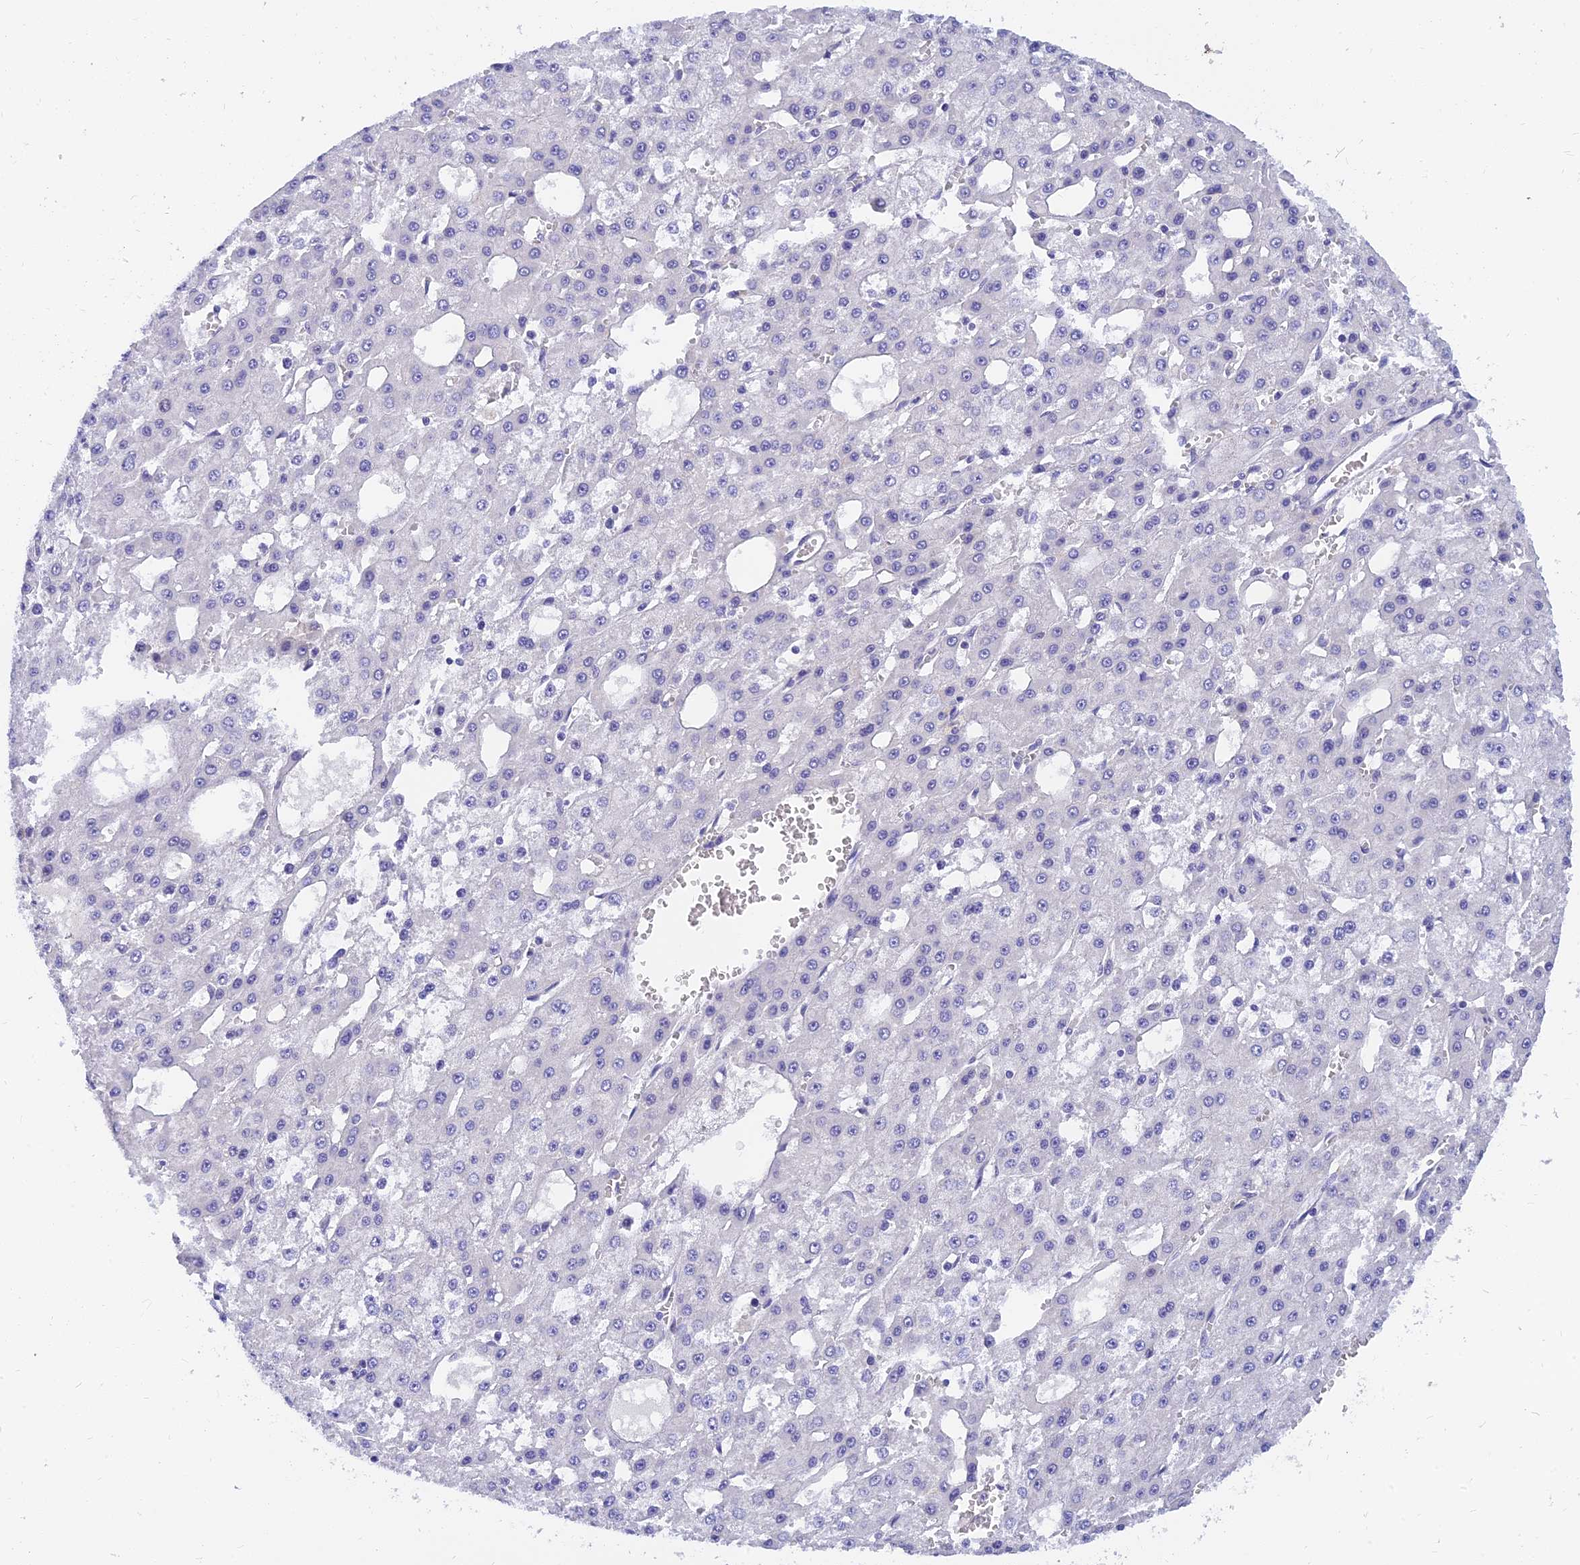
{"staining": {"intensity": "negative", "quantity": "none", "location": "none"}, "tissue": "liver cancer", "cell_type": "Tumor cells", "image_type": "cancer", "snomed": [{"axis": "morphology", "description": "Carcinoma, Hepatocellular, NOS"}, {"axis": "topography", "description": "Liver"}], "caption": "IHC of liver hepatocellular carcinoma reveals no staining in tumor cells.", "gene": "TMEM161B", "patient": {"sex": "male", "age": 47}}